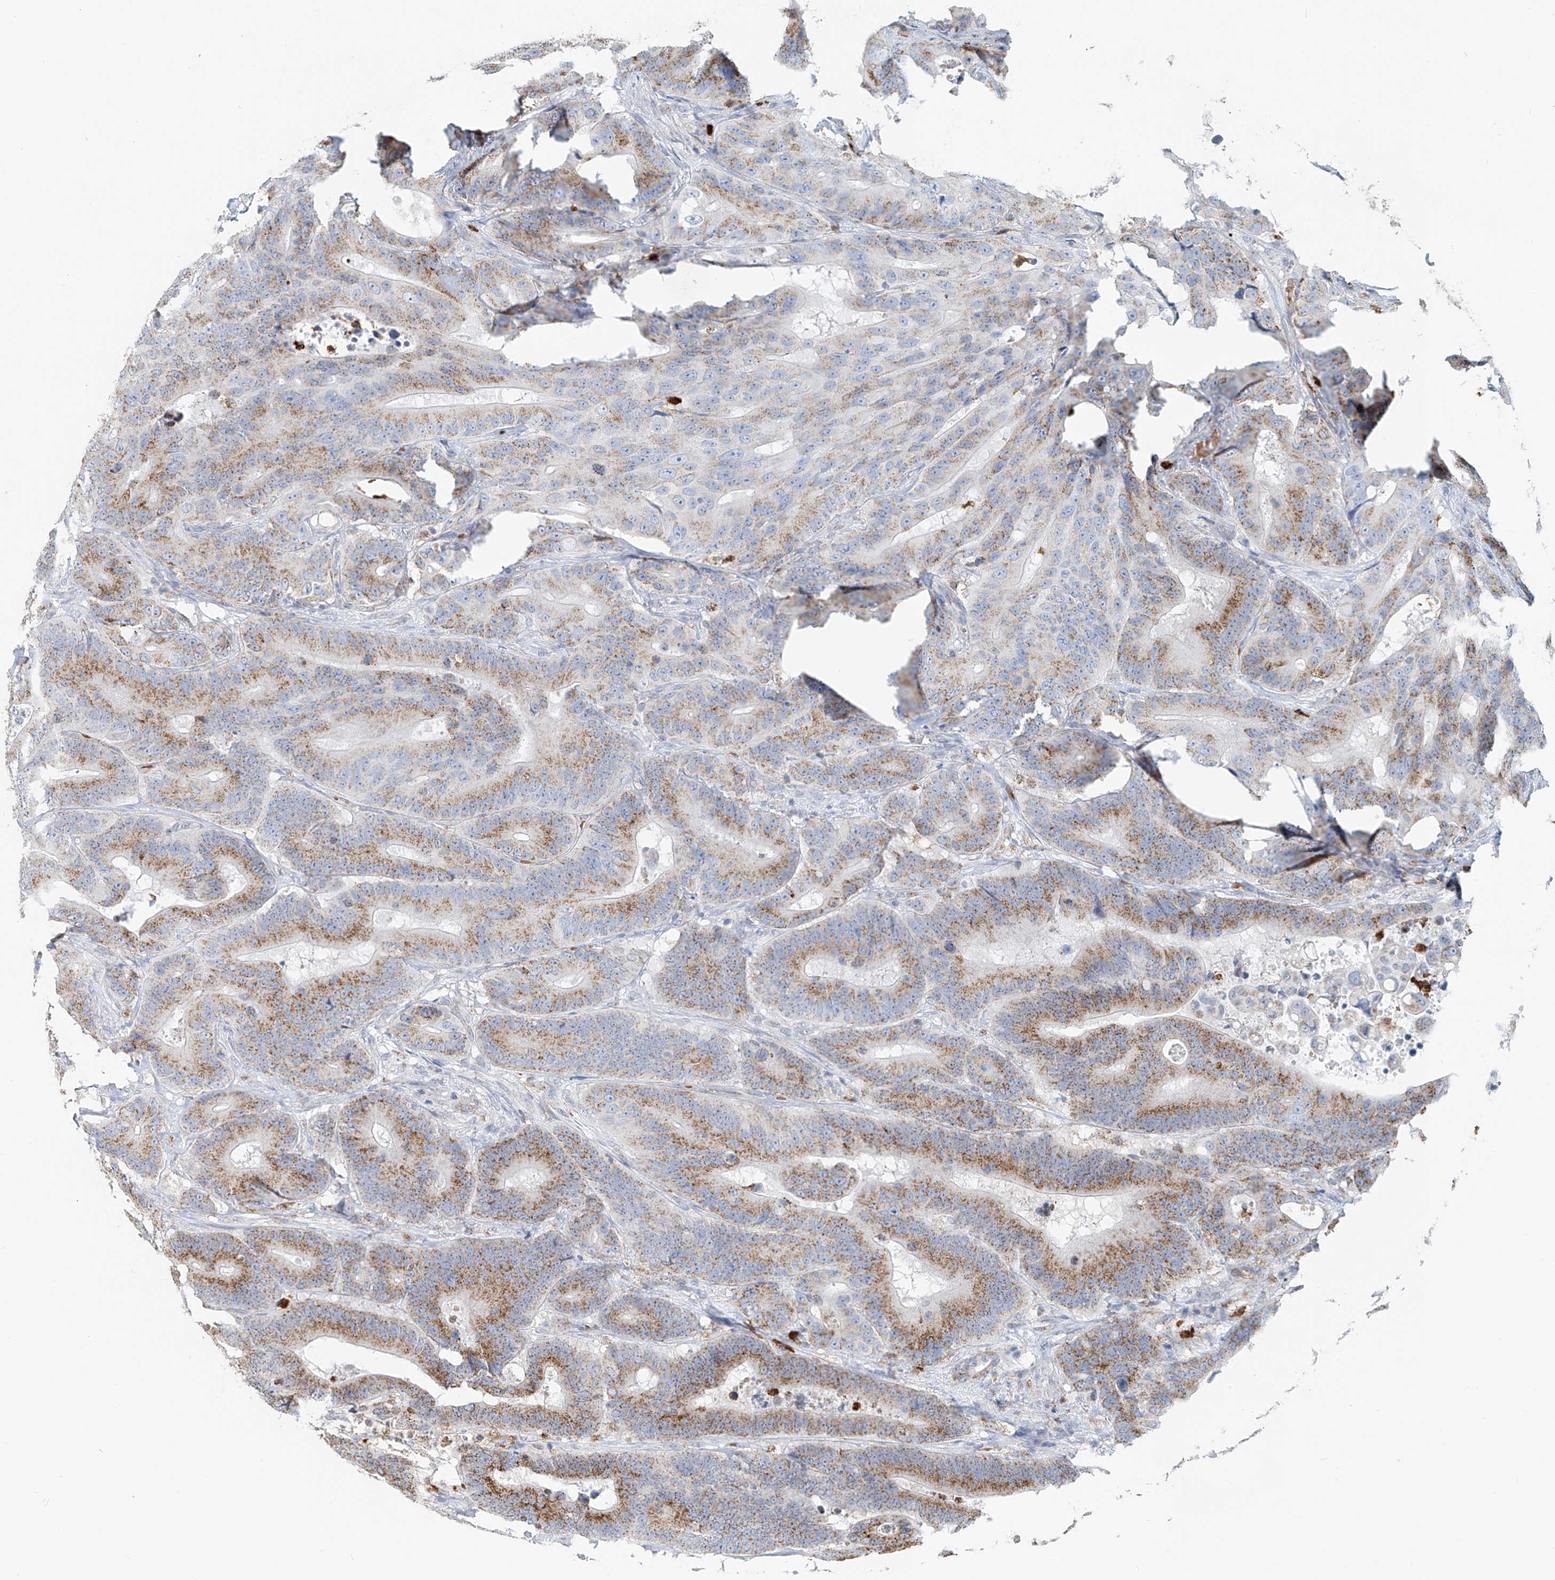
{"staining": {"intensity": "moderate", "quantity": ">75%", "location": "cytoplasmic/membranous"}, "tissue": "colorectal cancer", "cell_type": "Tumor cells", "image_type": "cancer", "snomed": [{"axis": "morphology", "description": "Adenocarcinoma, NOS"}, {"axis": "topography", "description": "Colon"}], "caption": "Immunohistochemical staining of adenocarcinoma (colorectal) displays moderate cytoplasmic/membranous protein staining in approximately >75% of tumor cells.", "gene": "PTPRA", "patient": {"sex": "male", "age": 83}}